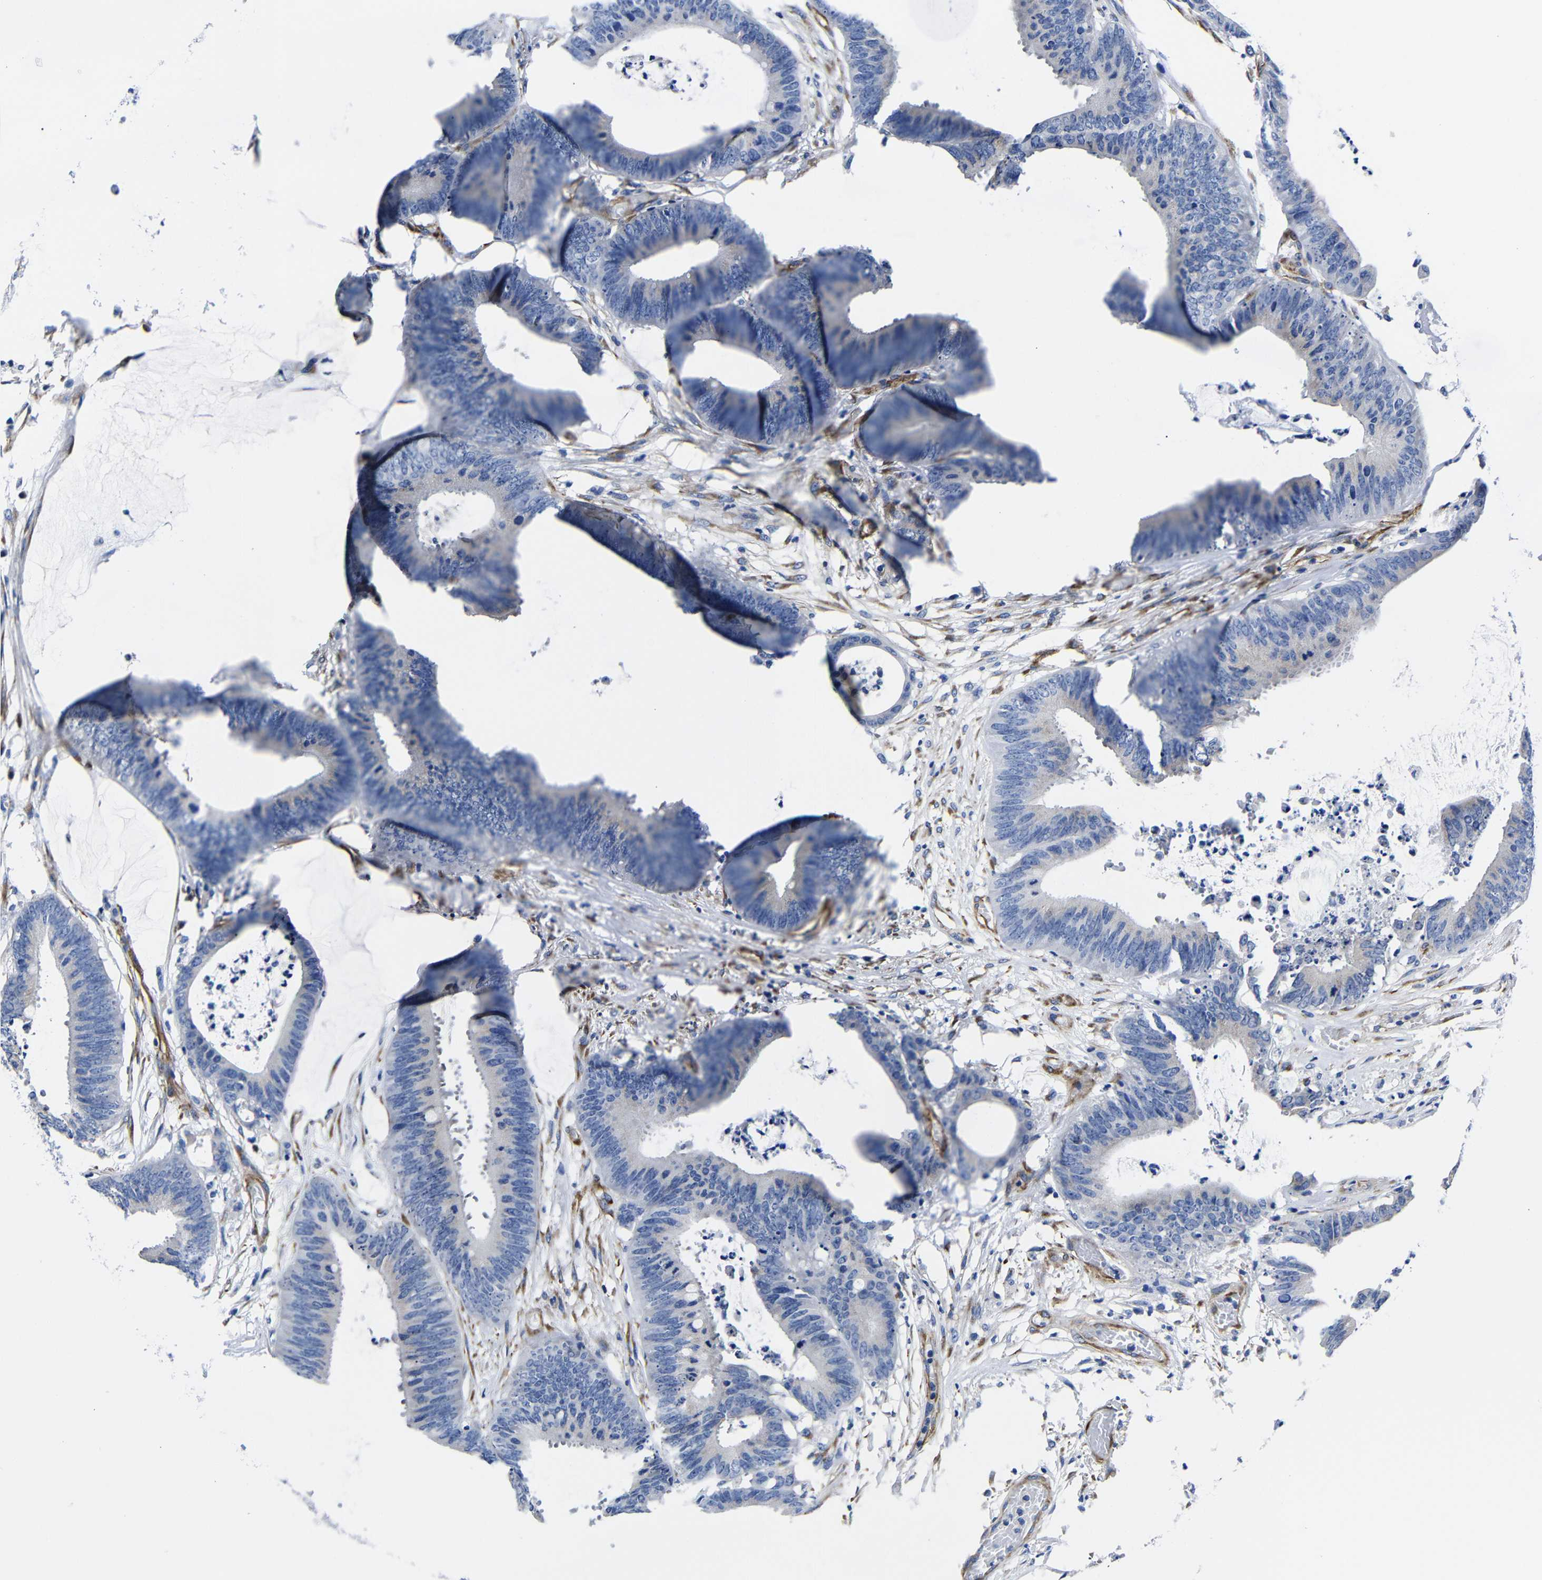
{"staining": {"intensity": "negative", "quantity": "none", "location": "none"}, "tissue": "colorectal cancer", "cell_type": "Tumor cells", "image_type": "cancer", "snomed": [{"axis": "morphology", "description": "Adenocarcinoma, NOS"}, {"axis": "topography", "description": "Rectum"}], "caption": "Tumor cells show no significant staining in colorectal cancer (adenocarcinoma).", "gene": "LRIG1", "patient": {"sex": "female", "age": 66}}